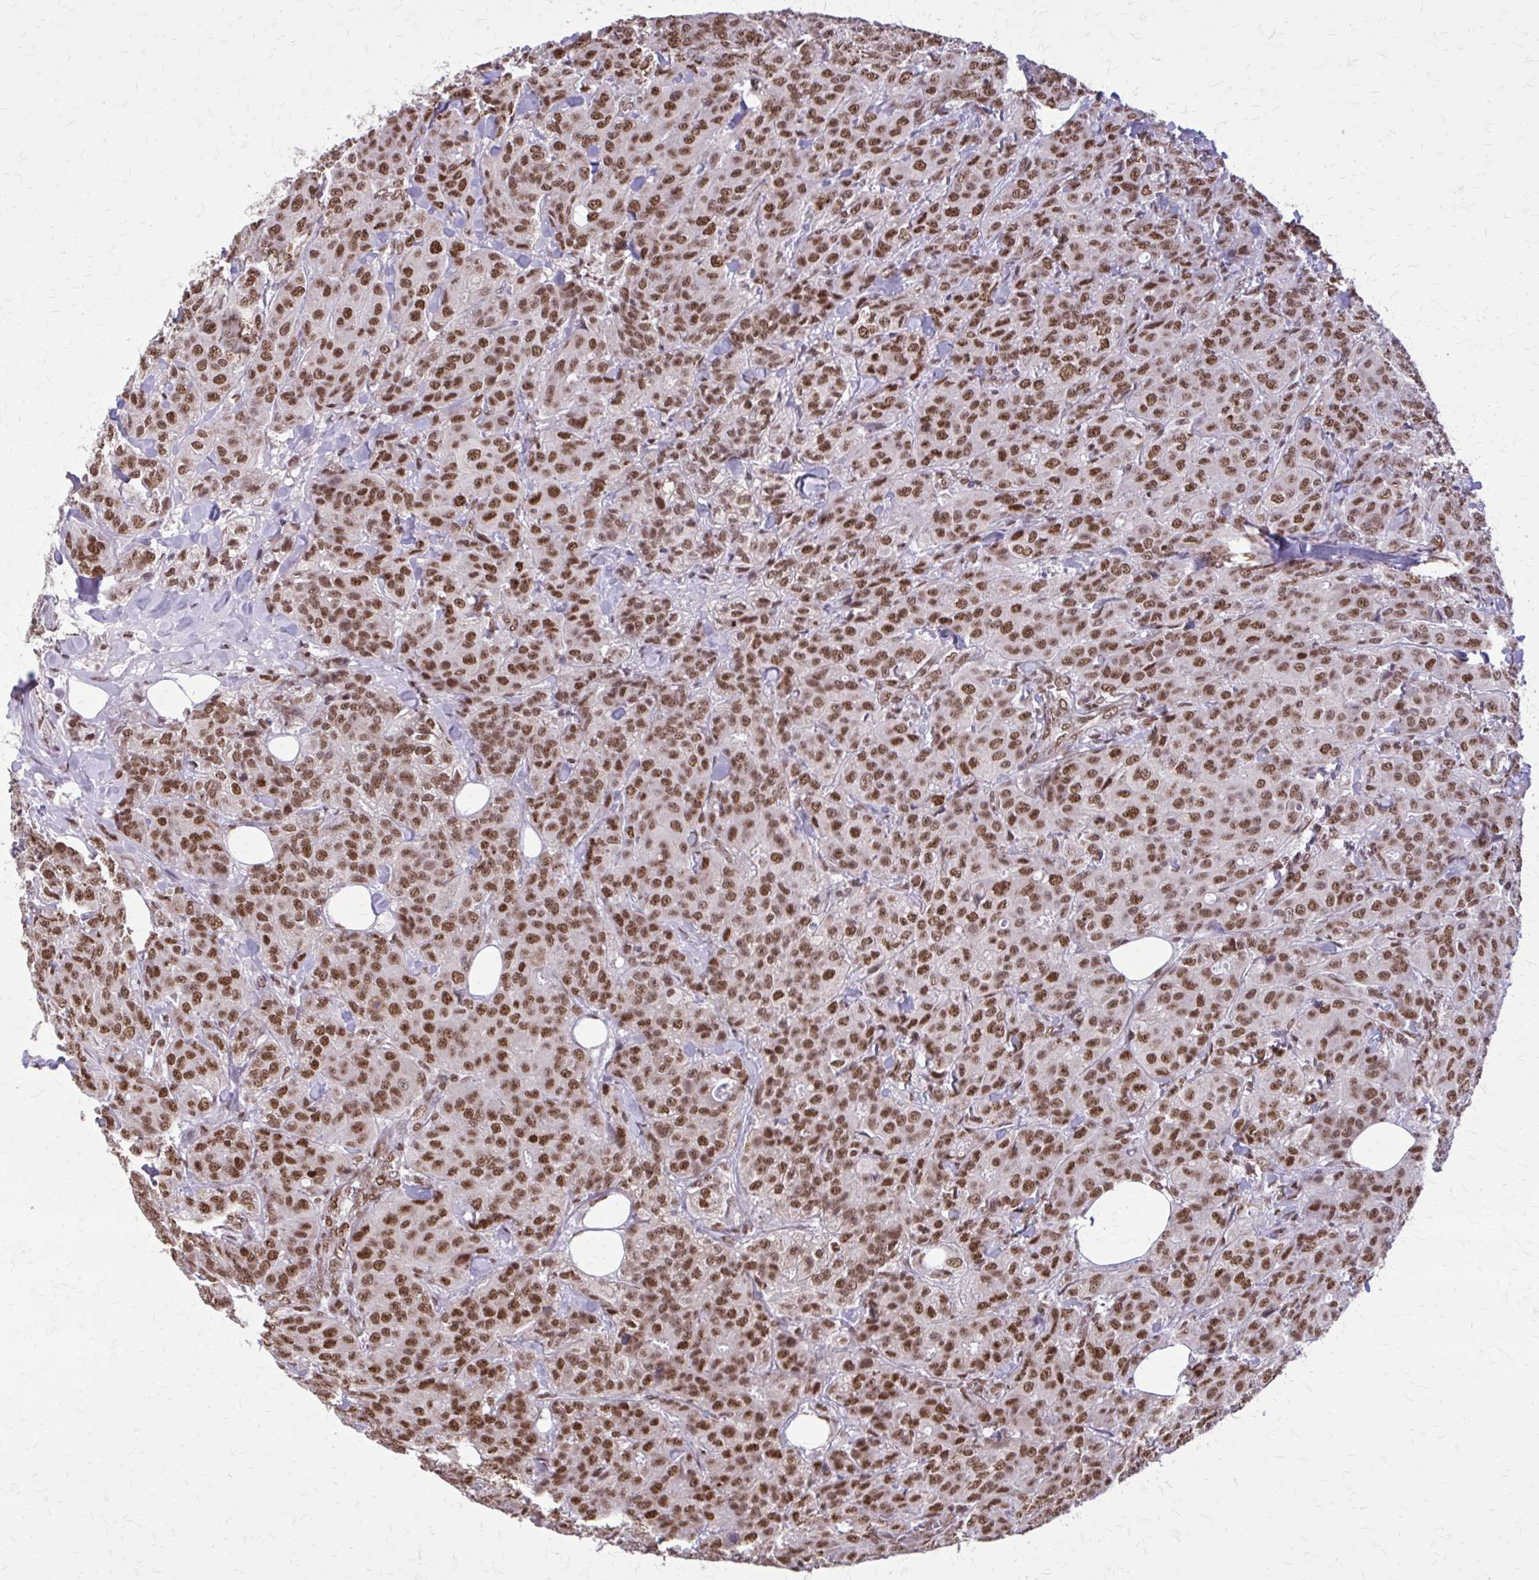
{"staining": {"intensity": "moderate", "quantity": ">75%", "location": "nuclear"}, "tissue": "breast cancer", "cell_type": "Tumor cells", "image_type": "cancer", "snomed": [{"axis": "morphology", "description": "Normal tissue, NOS"}, {"axis": "morphology", "description": "Duct carcinoma"}, {"axis": "topography", "description": "Breast"}], "caption": "Immunohistochemical staining of breast cancer (invasive ductal carcinoma) reveals medium levels of moderate nuclear expression in about >75% of tumor cells. Using DAB (3,3'-diaminobenzidine) (brown) and hematoxylin (blue) stains, captured at high magnification using brightfield microscopy.", "gene": "TTF1", "patient": {"sex": "female", "age": 43}}